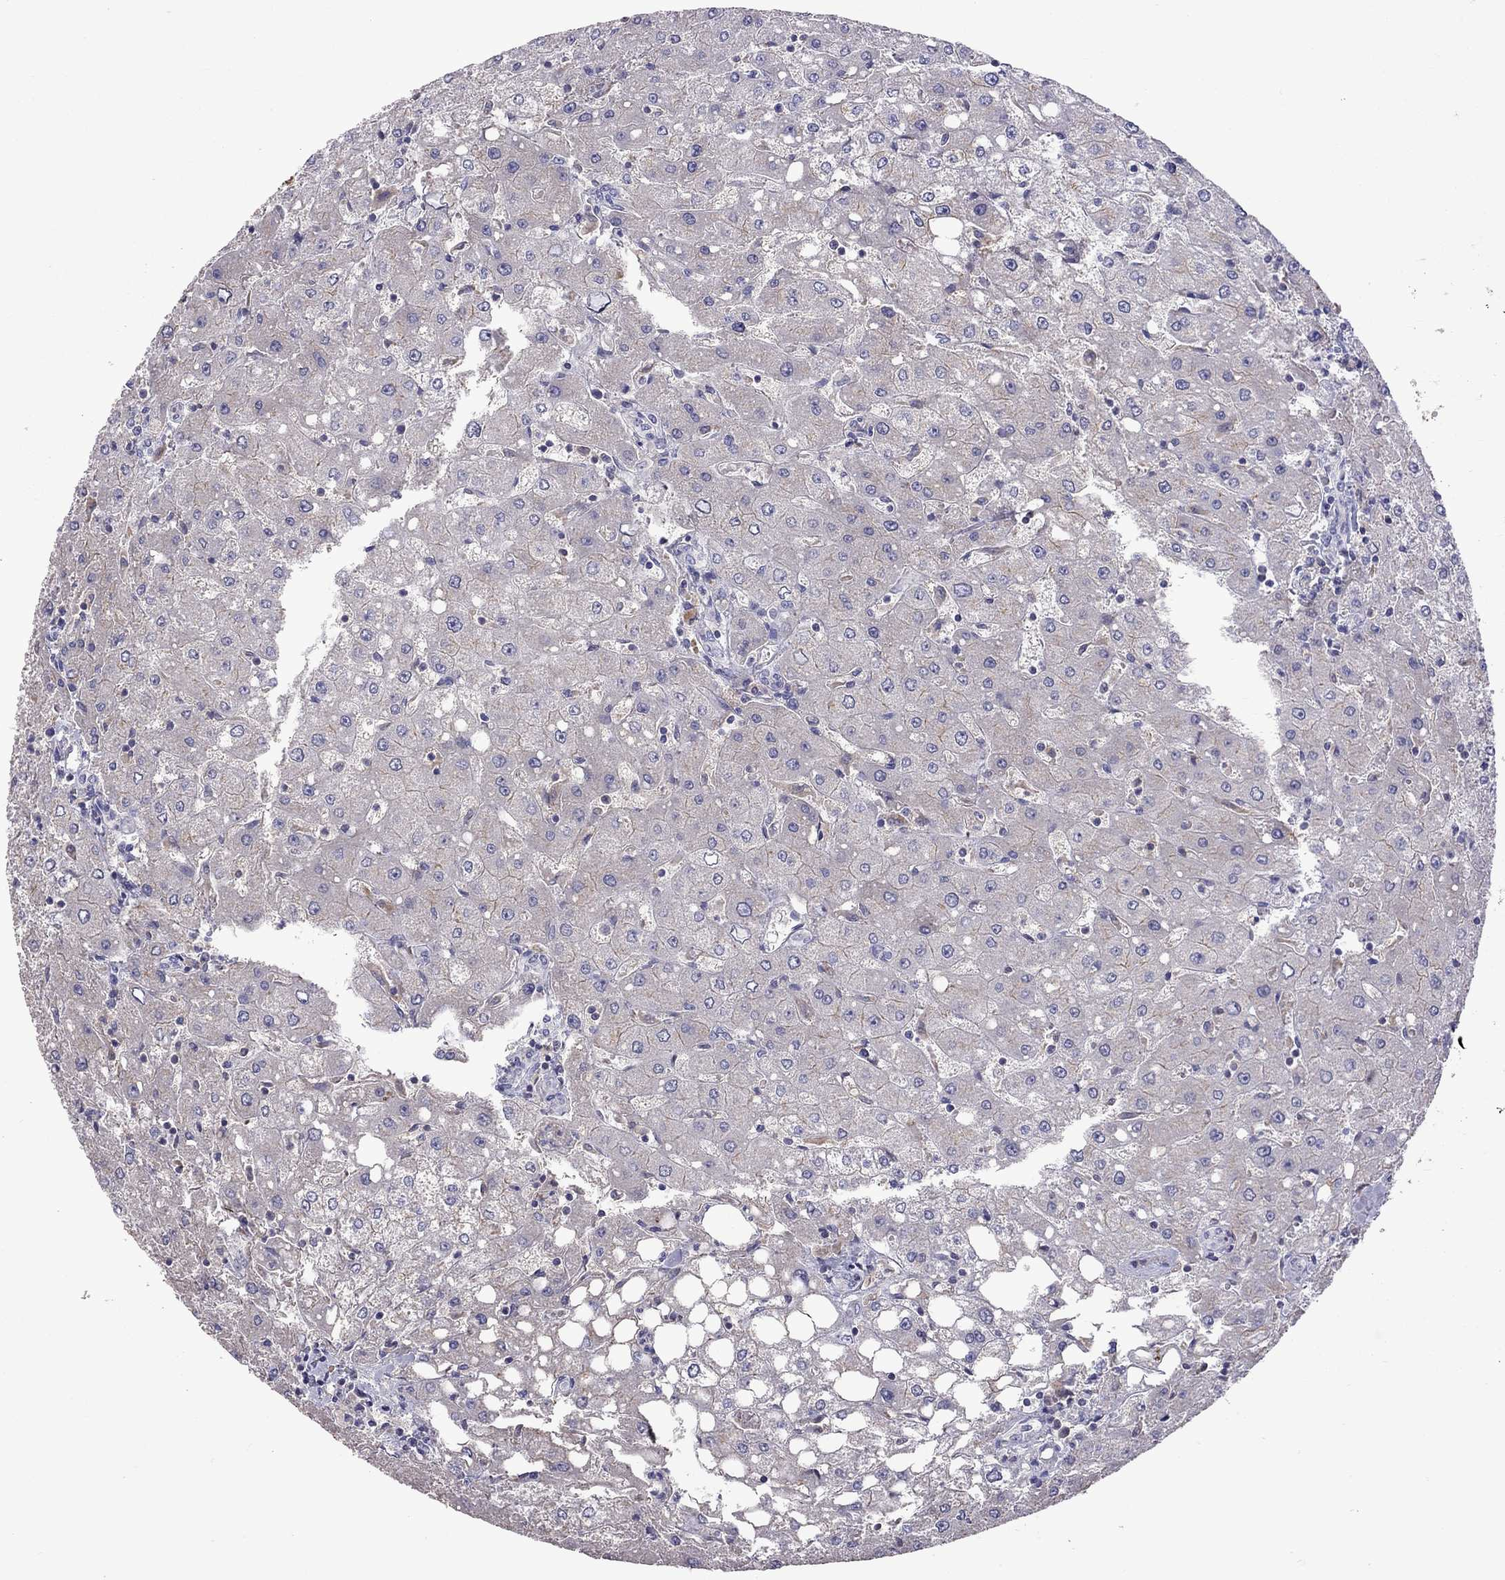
{"staining": {"intensity": "negative", "quantity": "none", "location": "none"}, "tissue": "liver", "cell_type": "Cholangiocytes", "image_type": "normal", "snomed": [{"axis": "morphology", "description": "Normal tissue, NOS"}, {"axis": "topography", "description": "Liver"}], "caption": "Immunohistochemical staining of benign liver displays no significant positivity in cholangiocytes.", "gene": "RTP5", "patient": {"sex": "female", "age": 53}}